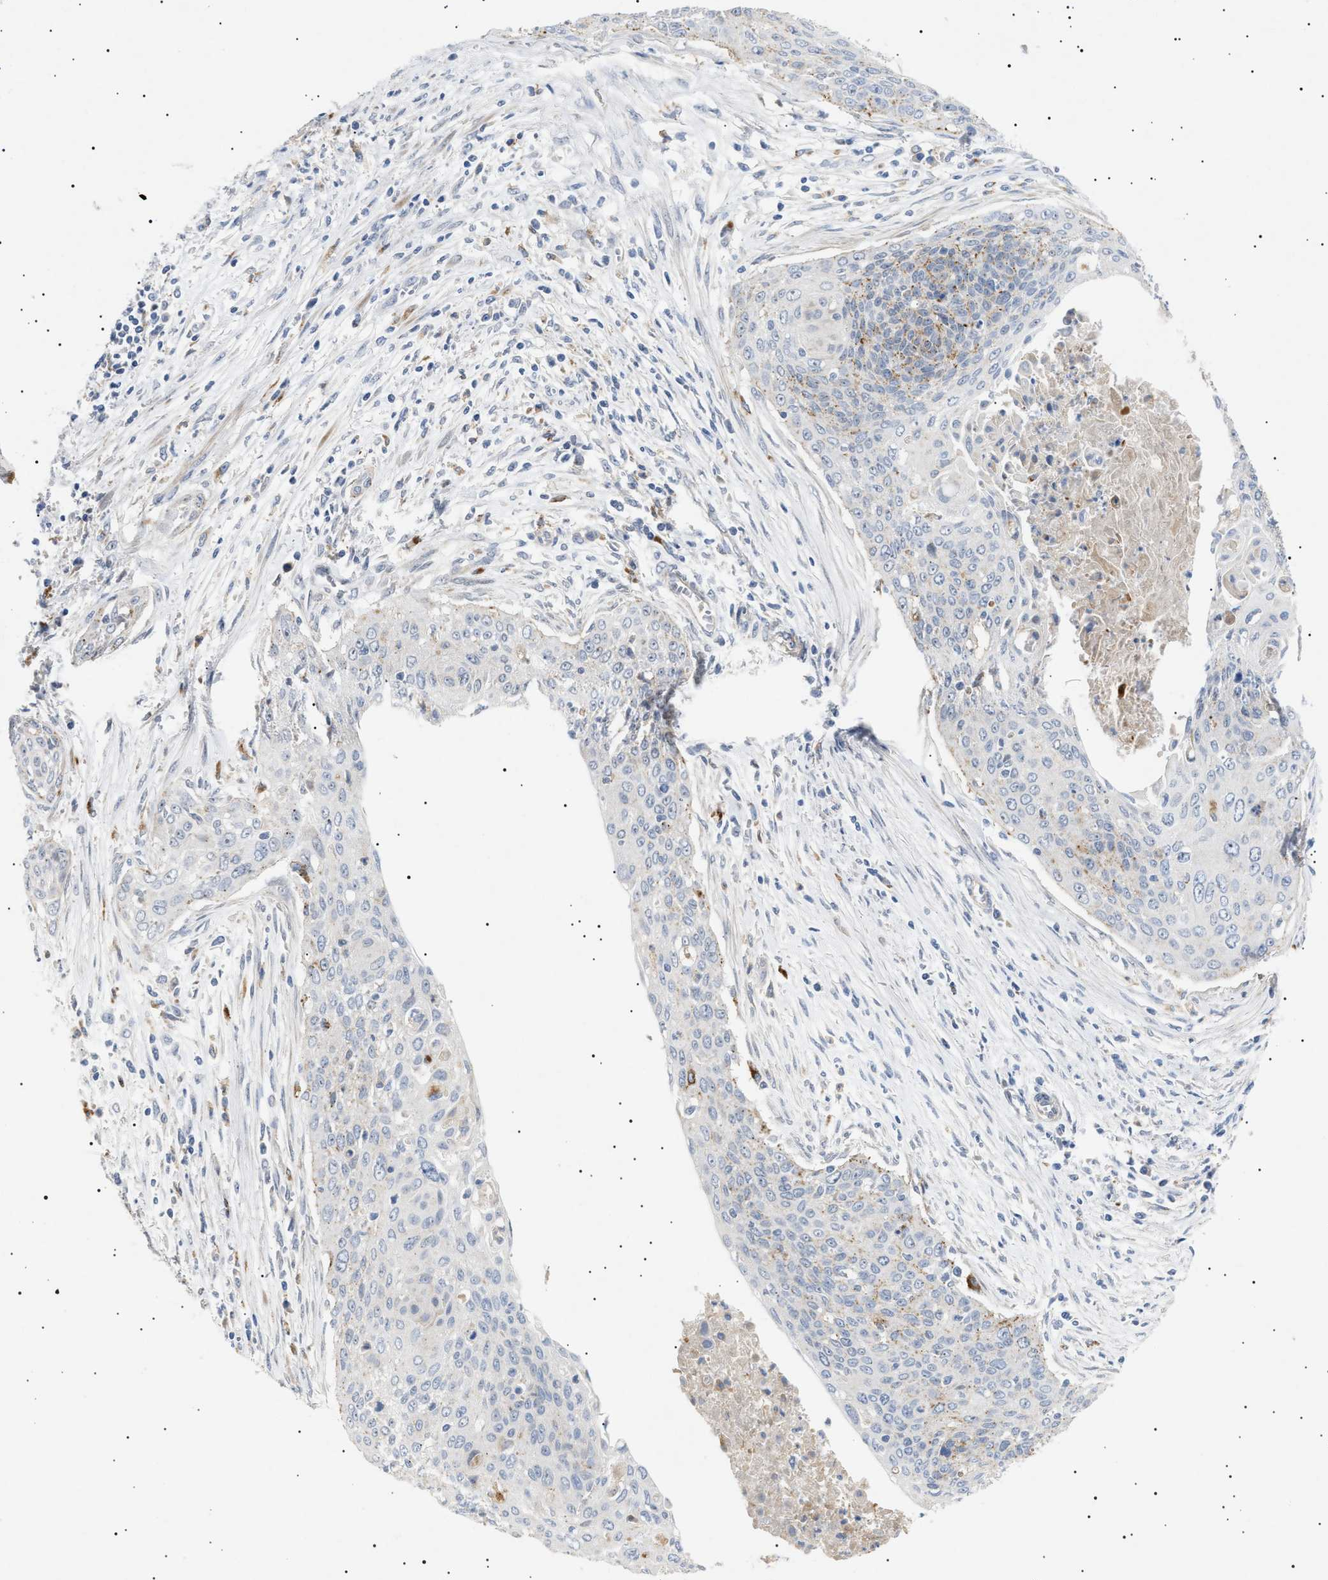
{"staining": {"intensity": "weak", "quantity": "25%-75%", "location": "cytoplasmic/membranous"}, "tissue": "cervical cancer", "cell_type": "Tumor cells", "image_type": "cancer", "snomed": [{"axis": "morphology", "description": "Squamous cell carcinoma, NOS"}, {"axis": "topography", "description": "Cervix"}], "caption": "The image demonstrates staining of cervical cancer, revealing weak cytoplasmic/membranous protein expression (brown color) within tumor cells.", "gene": "SIRT5", "patient": {"sex": "female", "age": 55}}